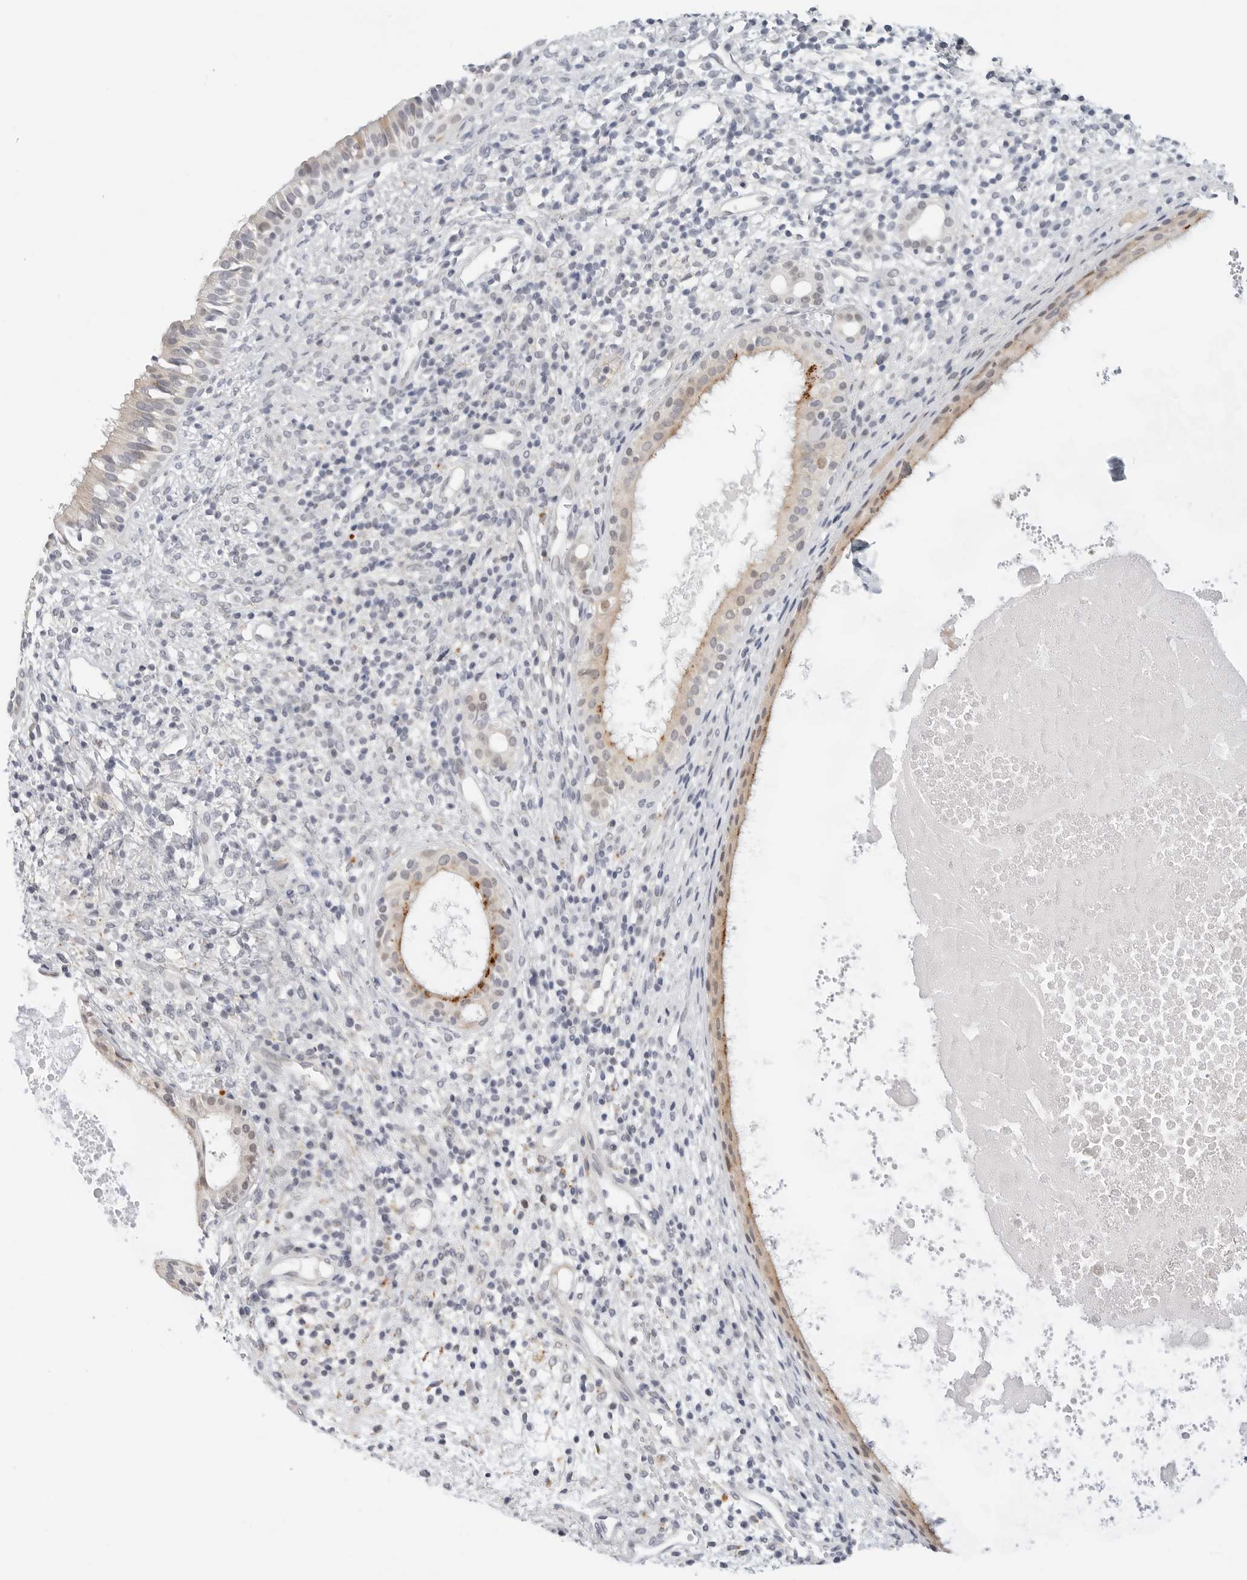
{"staining": {"intensity": "weak", "quantity": "25%-75%", "location": "cytoplasmic/membranous,nuclear"}, "tissue": "nasopharynx", "cell_type": "Respiratory epithelial cells", "image_type": "normal", "snomed": [{"axis": "morphology", "description": "Normal tissue, NOS"}, {"axis": "topography", "description": "Nasopharynx"}], "caption": "Protein staining by immunohistochemistry exhibits weak cytoplasmic/membranous,nuclear positivity in about 25%-75% of respiratory epithelial cells in normal nasopharynx. (DAB (3,3'-diaminobenzidine) = brown stain, brightfield microscopy at high magnification).", "gene": "TSEN2", "patient": {"sex": "male", "age": 22}}